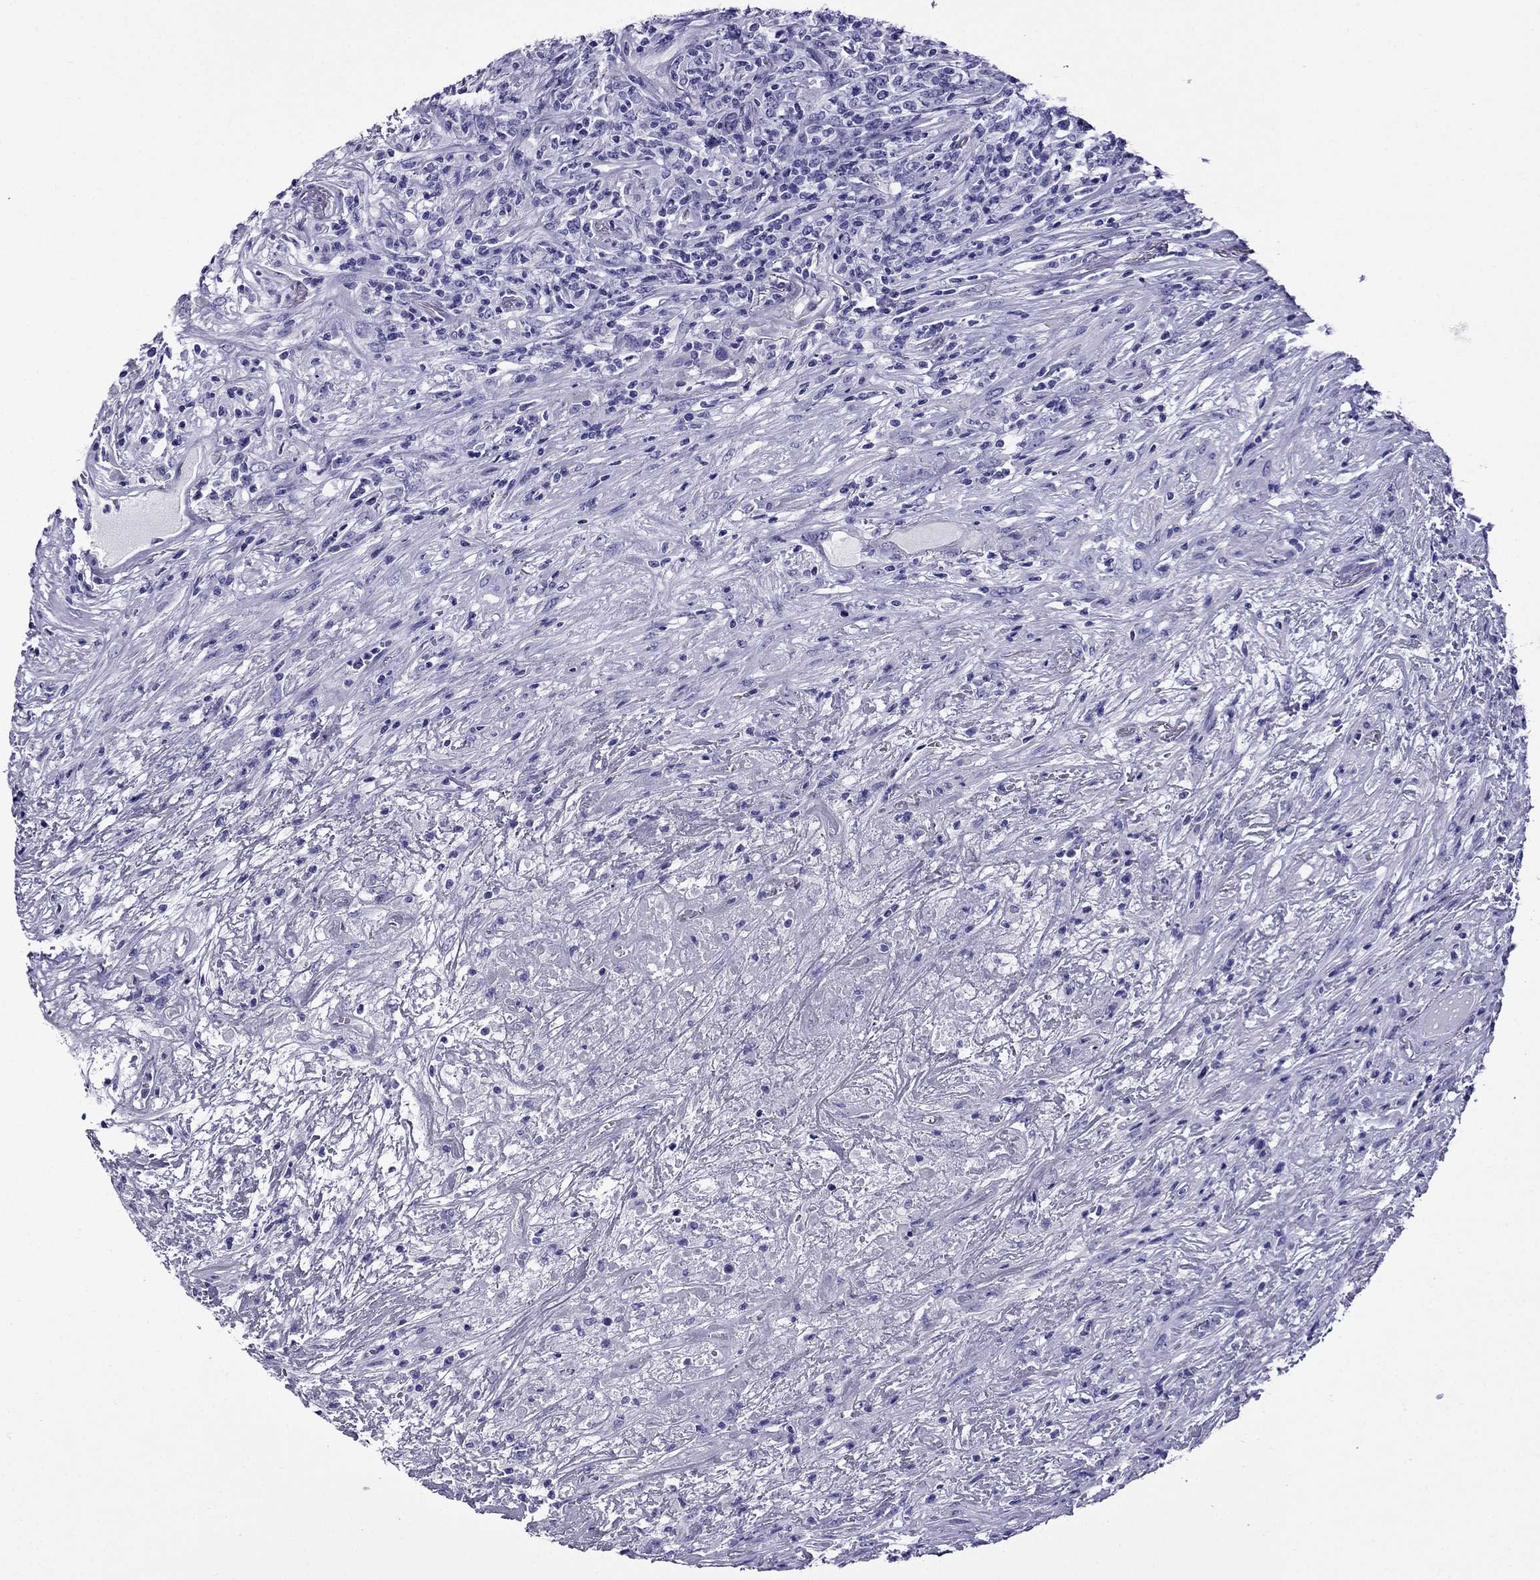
{"staining": {"intensity": "negative", "quantity": "none", "location": "none"}, "tissue": "lymphoma", "cell_type": "Tumor cells", "image_type": "cancer", "snomed": [{"axis": "morphology", "description": "Malignant lymphoma, non-Hodgkin's type, High grade"}, {"axis": "topography", "description": "Lung"}], "caption": "Tumor cells show no significant expression in lymphoma.", "gene": "CRYBA1", "patient": {"sex": "male", "age": 79}}